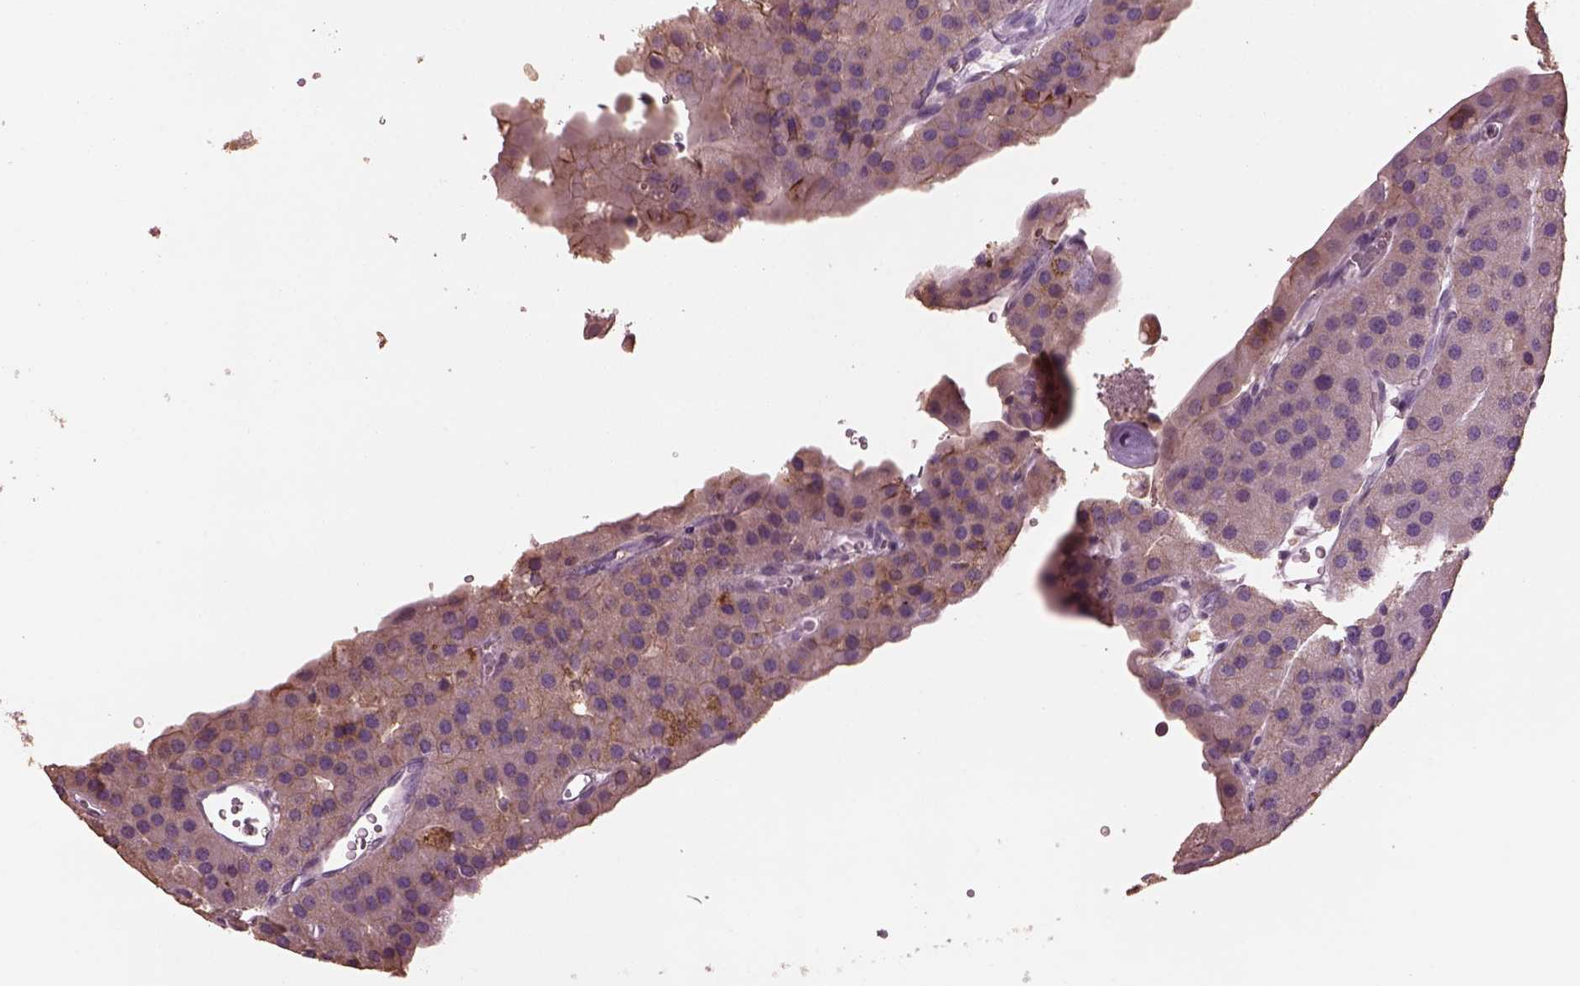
{"staining": {"intensity": "weak", "quantity": "<25%", "location": "cytoplasmic/membranous"}, "tissue": "parathyroid gland", "cell_type": "Glandular cells", "image_type": "normal", "snomed": [{"axis": "morphology", "description": "Normal tissue, NOS"}, {"axis": "morphology", "description": "Adenoma, NOS"}, {"axis": "topography", "description": "Parathyroid gland"}], "caption": "High power microscopy photomicrograph of an immunohistochemistry image of benign parathyroid gland, revealing no significant positivity in glandular cells. The staining is performed using DAB brown chromogen with nuclei counter-stained in using hematoxylin.", "gene": "SRI", "patient": {"sex": "female", "age": 86}}